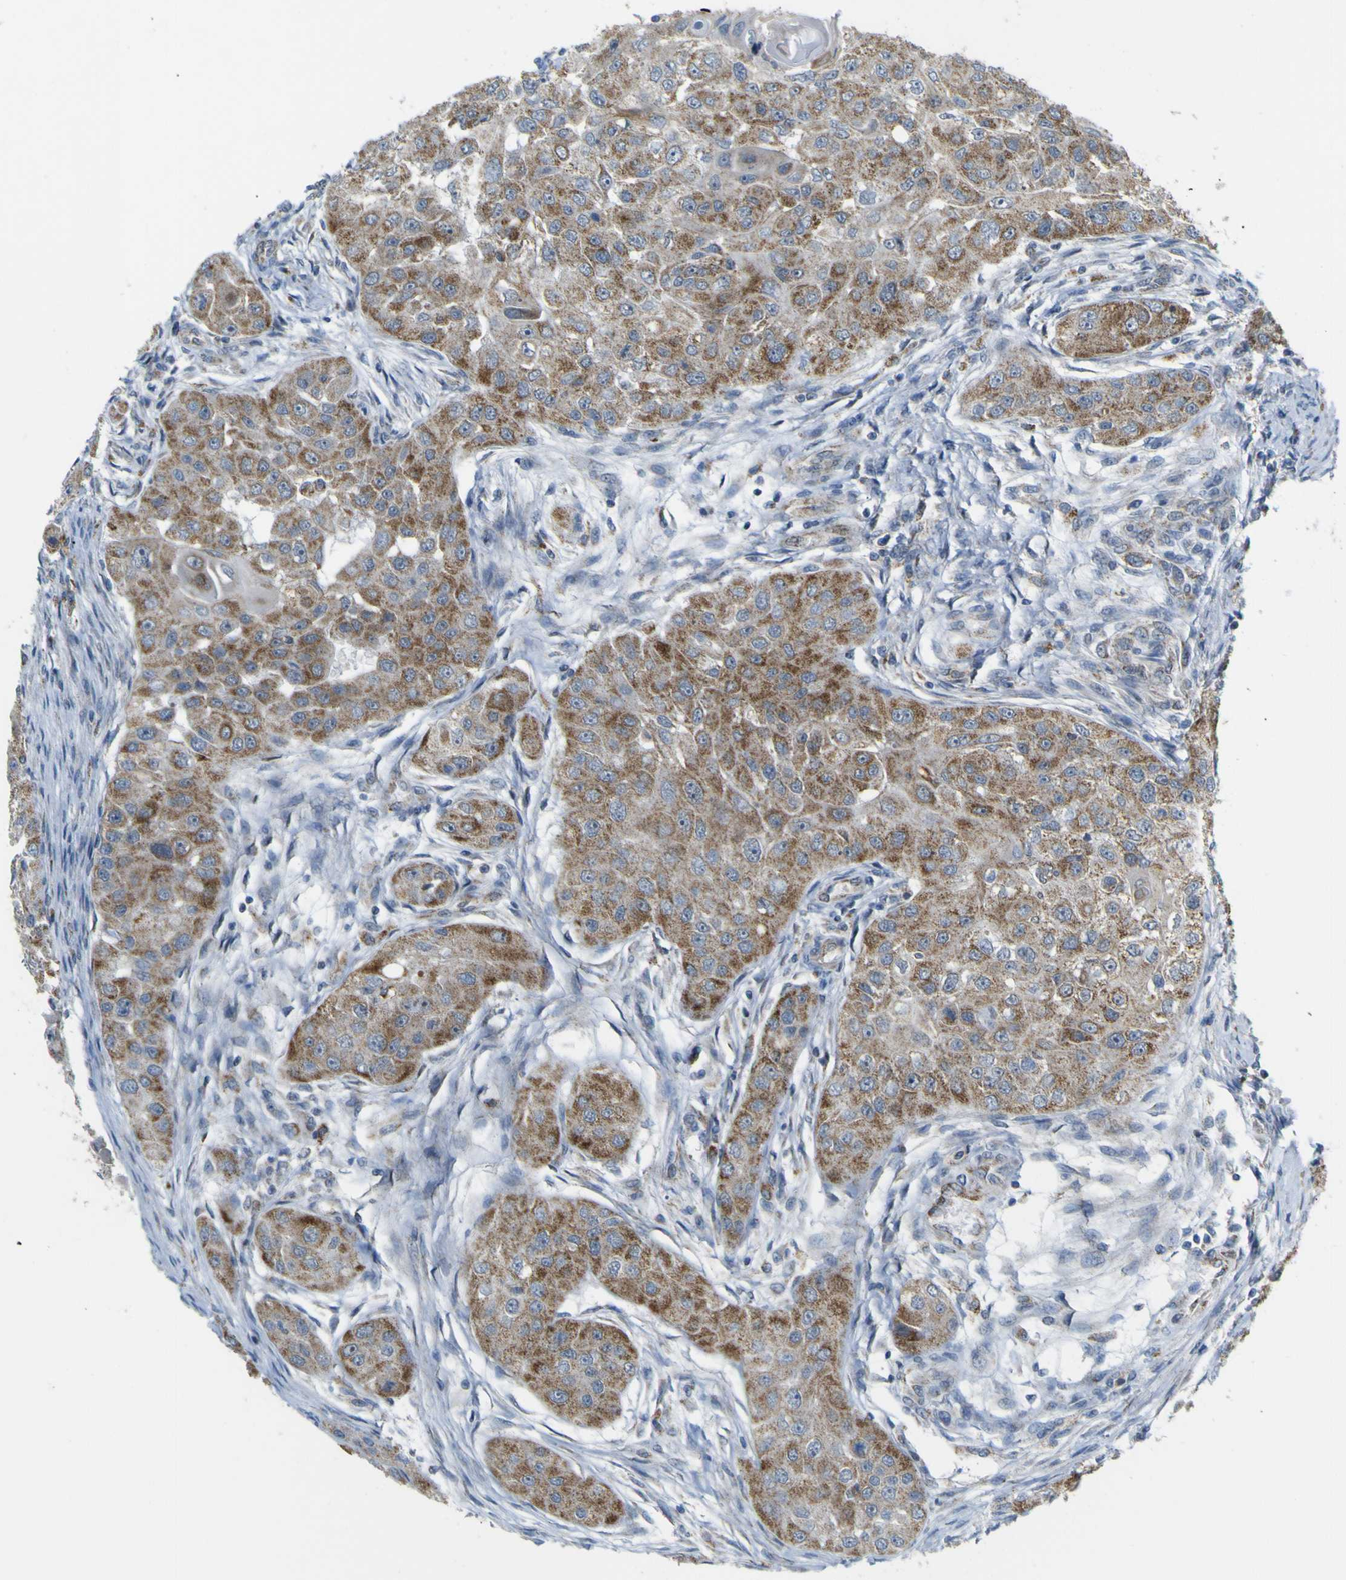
{"staining": {"intensity": "moderate", "quantity": ">75%", "location": "cytoplasmic/membranous"}, "tissue": "head and neck cancer", "cell_type": "Tumor cells", "image_type": "cancer", "snomed": [{"axis": "morphology", "description": "Normal tissue, NOS"}, {"axis": "morphology", "description": "Squamous cell carcinoma, NOS"}, {"axis": "topography", "description": "Skeletal muscle"}, {"axis": "topography", "description": "Head-Neck"}], "caption": "This is an image of immunohistochemistry (IHC) staining of head and neck cancer, which shows moderate positivity in the cytoplasmic/membranous of tumor cells.", "gene": "ACBD5", "patient": {"sex": "male", "age": 51}}